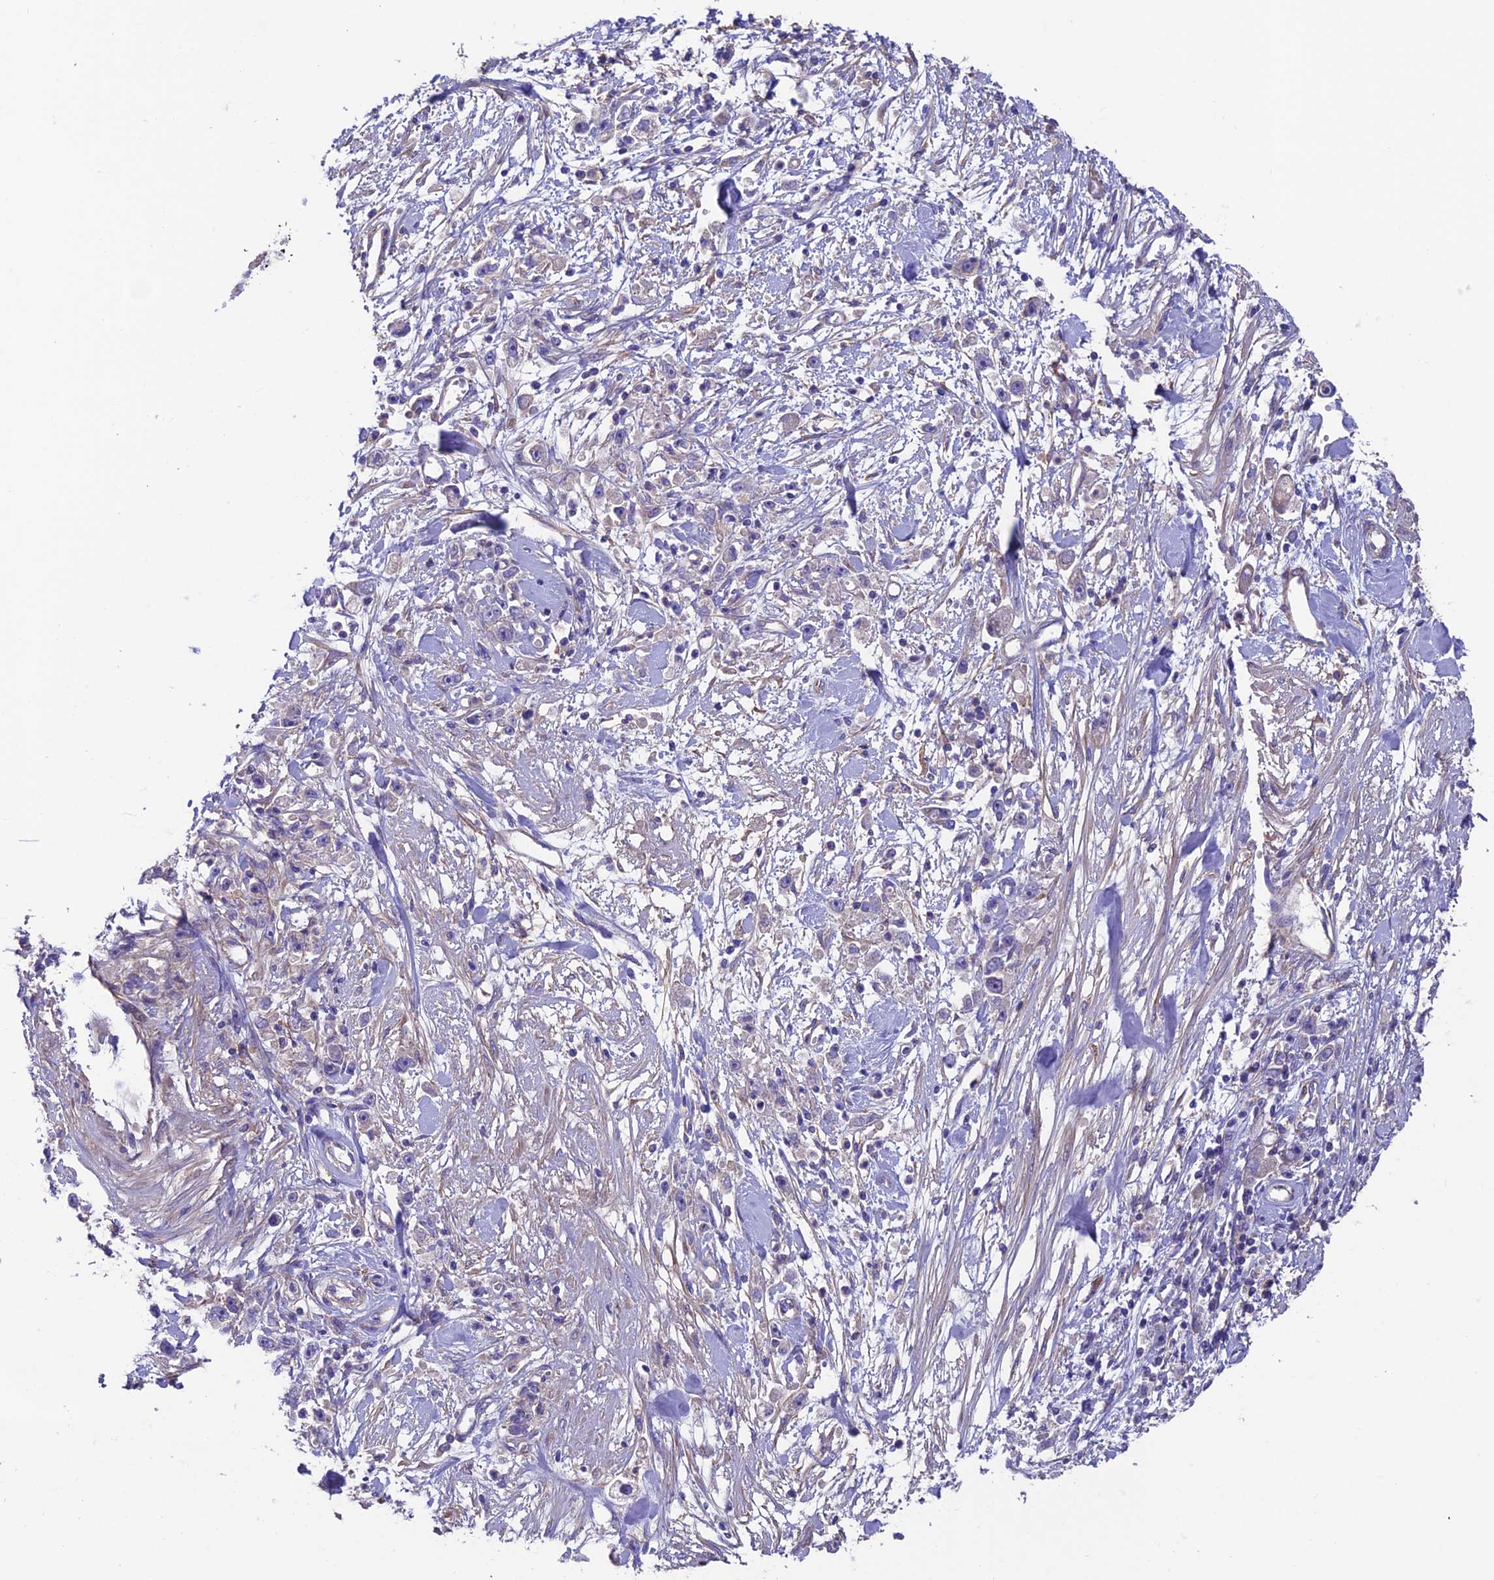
{"staining": {"intensity": "negative", "quantity": "none", "location": "none"}, "tissue": "stomach cancer", "cell_type": "Tumor cells", "image_type": "cancer", "snomed": [{"axis": "morphology", "description": "Adenocarcinoma, NOS"}, {"axis": "topography", "description": "Stomach"}], "caption": "The photomicrograph displays no staining of tumor cells in stomach cancer.", "gene": "VPS16", "patient": {"sex": "female", "age": 59}}